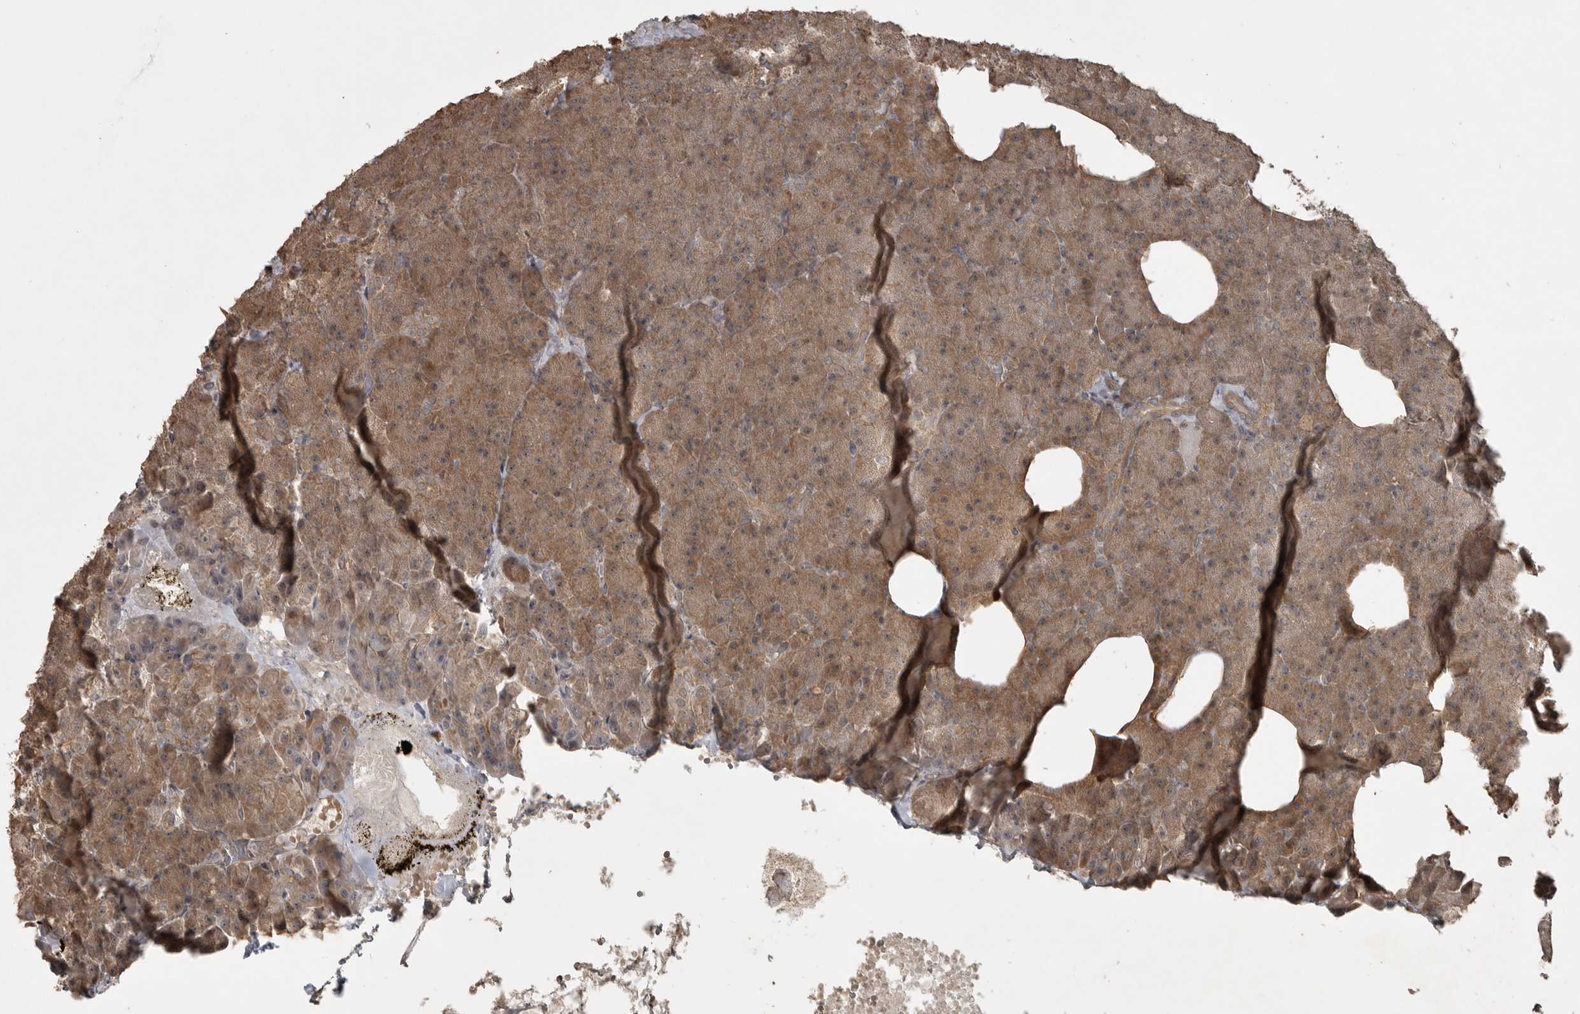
{"staining": {"intensity": "moderate", "quantity": ">75%", "location": "cytoplasmic/membranous"}, "tissue": "pancreas", "cell_type": "Exocrine glandular cells", "image_type": "normal", "snomed": [{"axis": "morphology", "description": "Normal tissue, NOS"}, {"axis": "morphology", "description": "Carcinoid, malignant, NOS"}, {"axis": "topography", "description": "Pancreas"}], "caption": "DAB immunohistochemical staining of benign human pancreas exhibits moderate cytoplasmic/membranous protein positivity in about >75% of exocrine glandular cells. (DAB (3,3'-diaminobenzidine) = brown stain, brightfield microscopy at high magnification).", "gene": "LLGL1", "patient": {"sex": "female", "age": 35}}